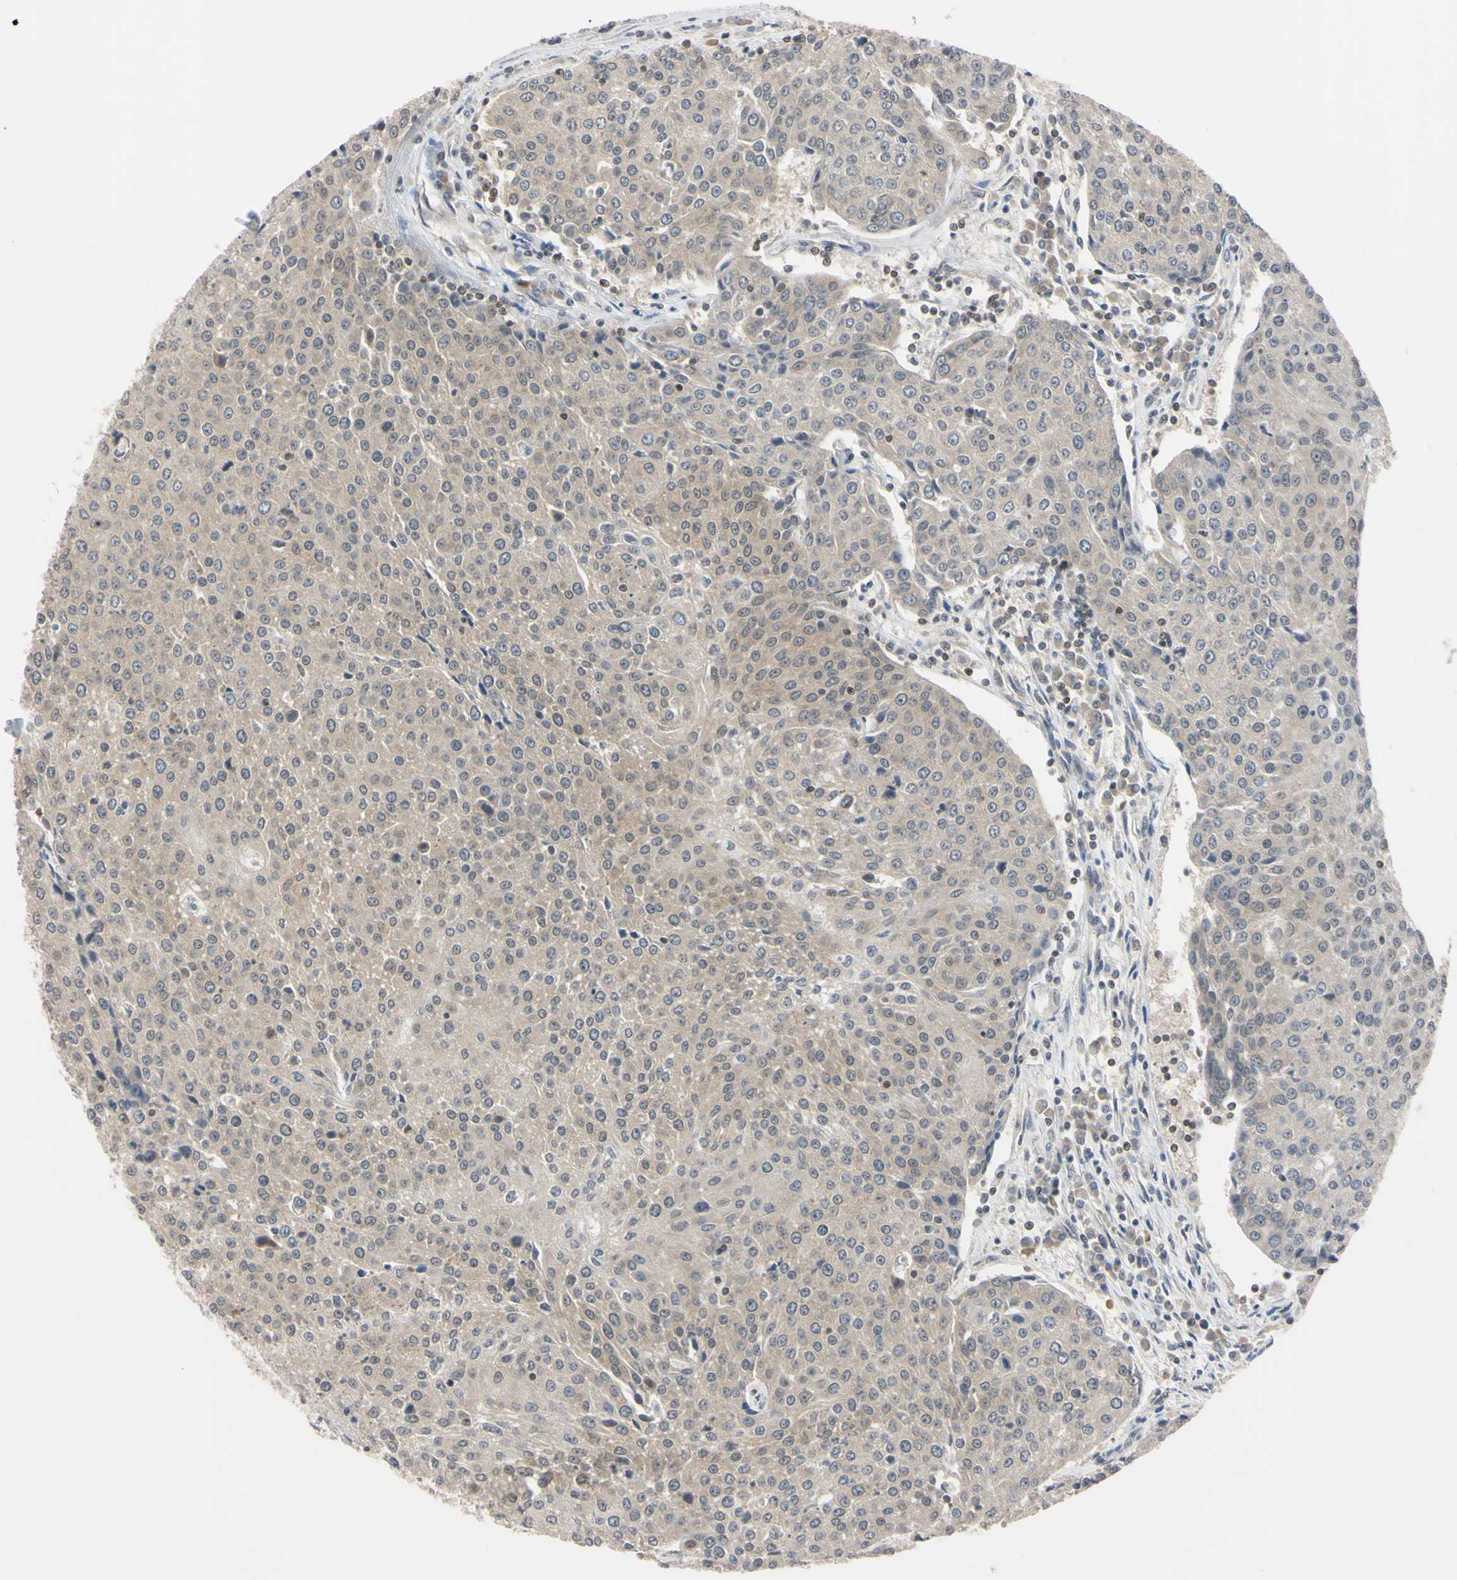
{"staining": {"intensity": "weak", "quantity": "25%-75%", "location": "cytoplasmic/membranous"}, "tissue": "urothelial cancer", "cell_type": "Tumor cells", "image_type": "cancer", "snomed": [{"axis": "morphology", "description": "Urothelial carcinoma, High grade"}, {"axis": "topography", "description": "Urinary bladder"}], "caption": "Tumor cells reveal low levels of weak cytoplasmic/membranous positivity in about 25%-75% of cells in human high-grade urothelial carcinoma.", "gene": "UBE2I", "patient": {"sex": "female", "age": 85}}